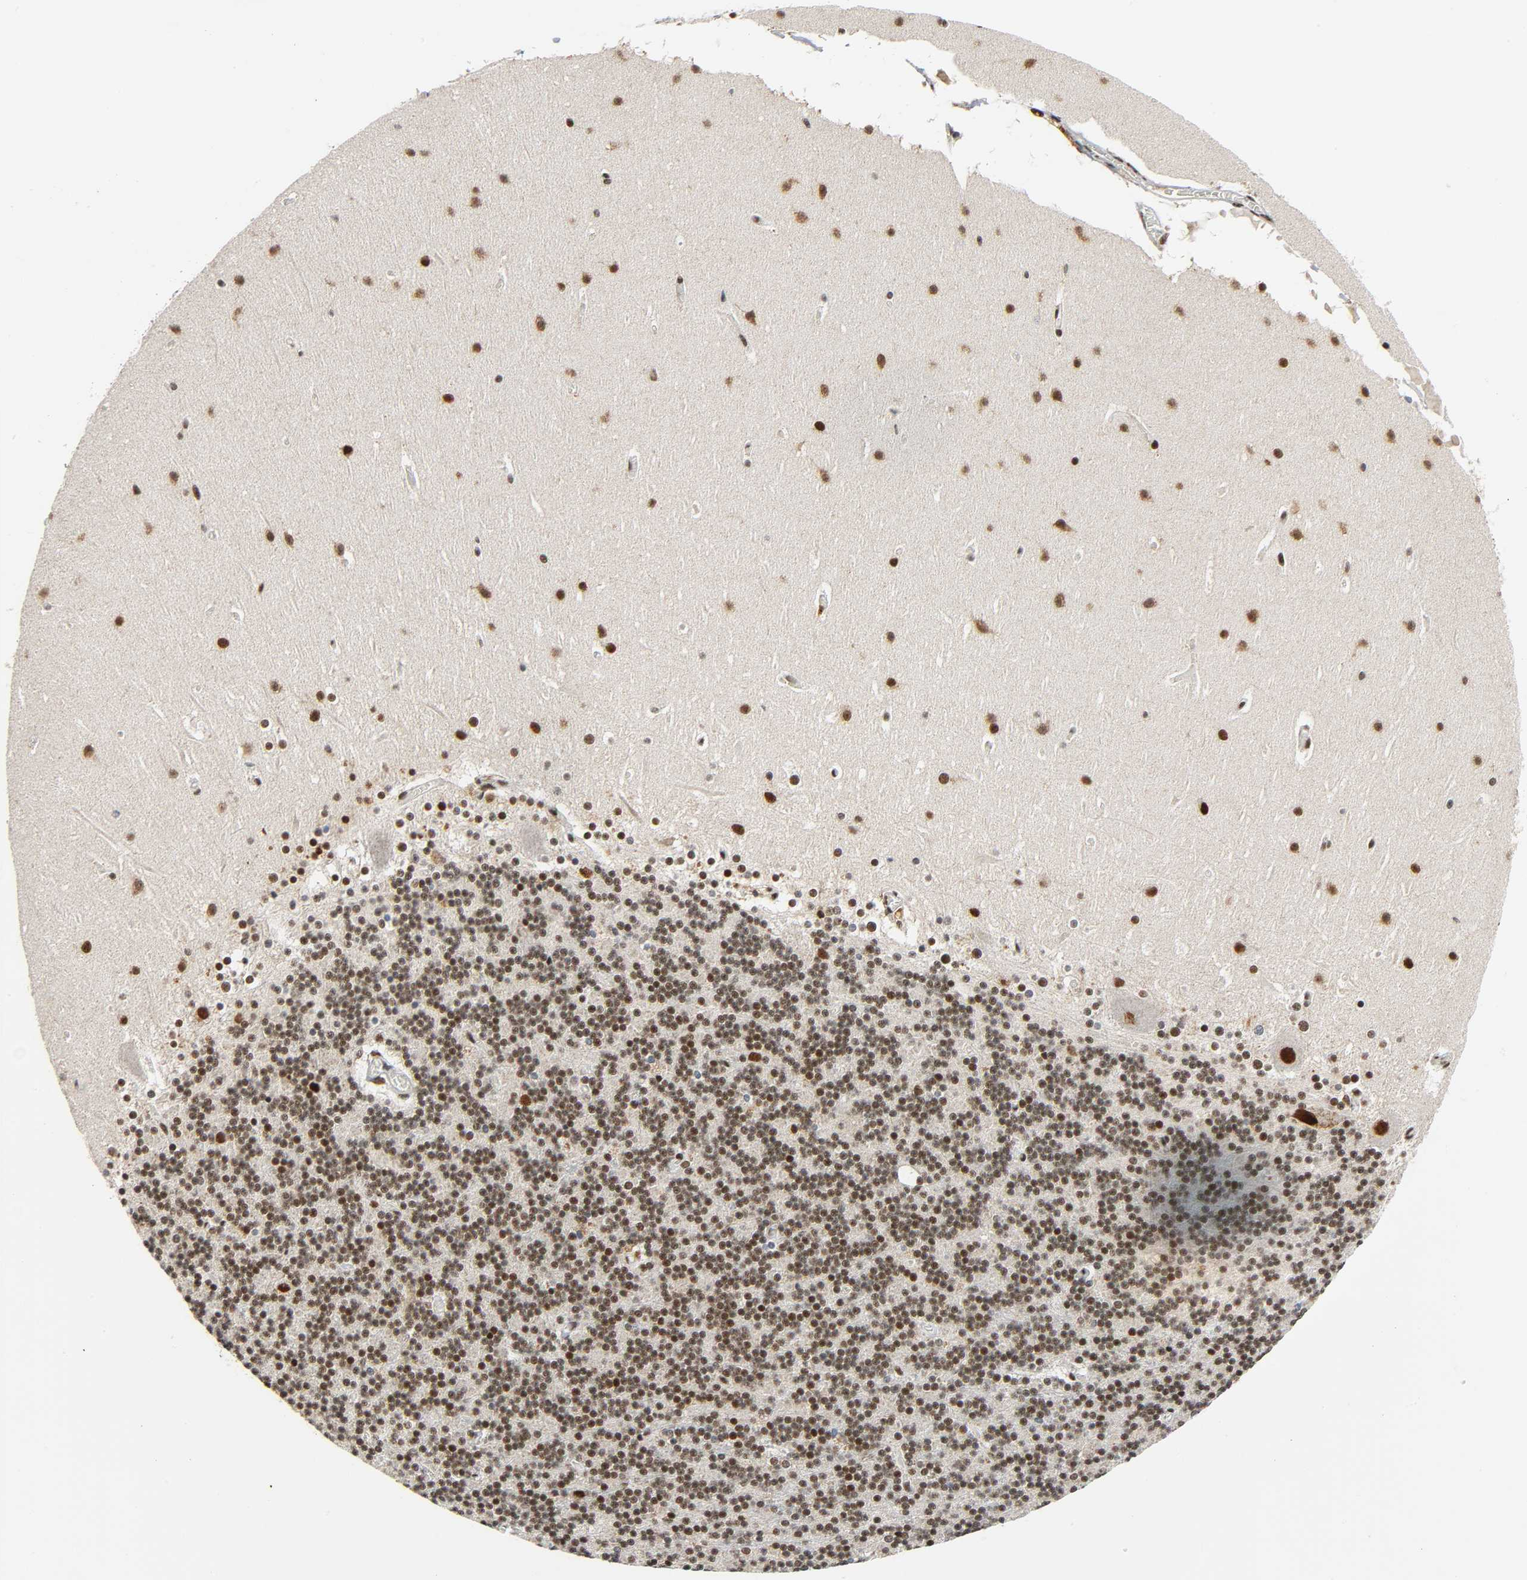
{"staining": {"intensity": "strong", "quantity": ">75%", "location": "nuclear"}, "tissue": "cerebellum", "cell_type": "Cells in granular layer", "image_type": "normal", "snomed": [{"axis": "morphology", "description": "Normal tissue, NOS"}, {"axis": "topography", "description": "Cerebellum"}], "caption": "Protein staining of normal cerebellum shows strong nuclear staining in about >75% of cells in granular layer. The staining was performed using DAB to visualize the protein expression in brown, while the nuclei were stained in blue with hematoxylin (Magnification: 20x).", "gene": "CDK9", "patient": {"sex": "female", "age": 19}}